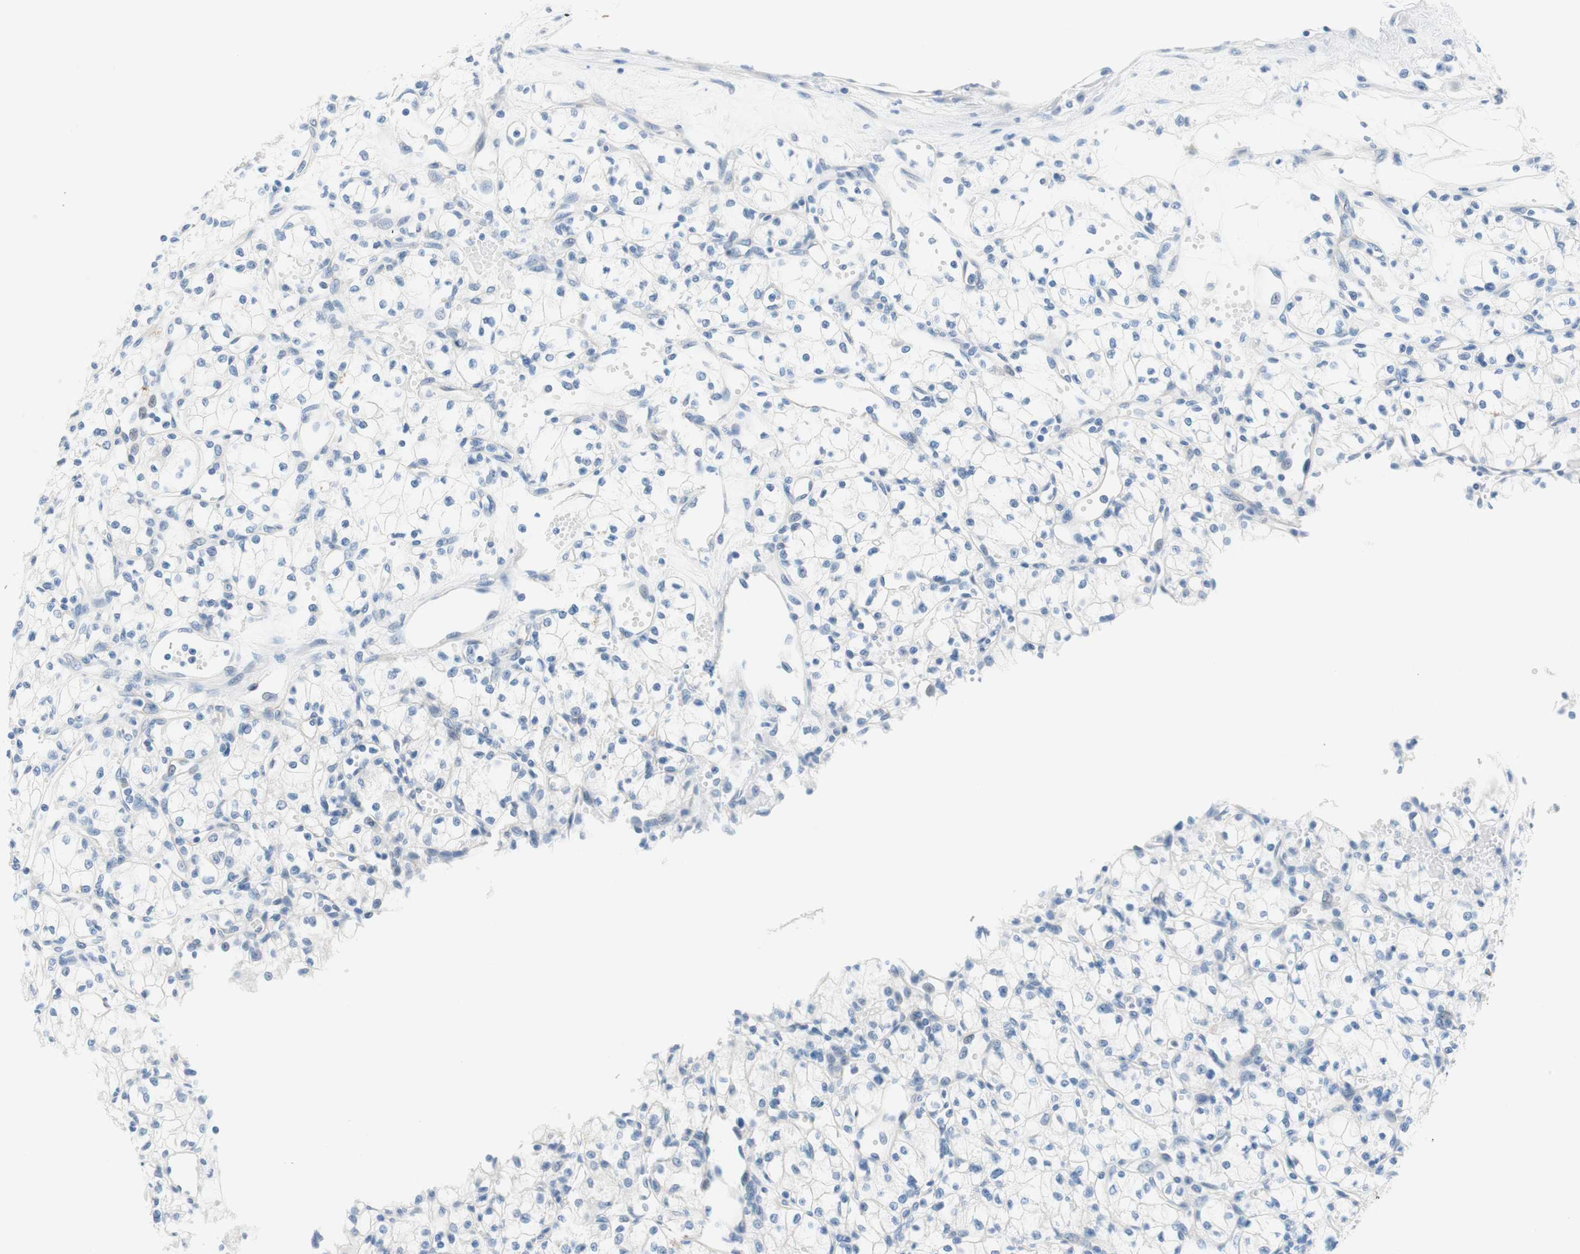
{"staining": {"intensity": "negative", "quantity": "none", "location": "none"}, "tissue": "renal cancer", "cell_type": "Tumor cells", "image_type": "cancer", "snomed": [{"axis": "morphology", "description": "Normal tissue, NOS"}, {"axis": "morphology", "description": "Adenocarcinoma, NOS"}, {"axis": "topography", "description": "Kidney"}], "caption": "An immunohistochemistry (IHC) photomicrograph of renal adenocarcinoma is shown. There is no staining in tumor cells of renal adenocarcinoma.", "gene": "PASD1", "patient": {"sex": "male", "age": 59}}